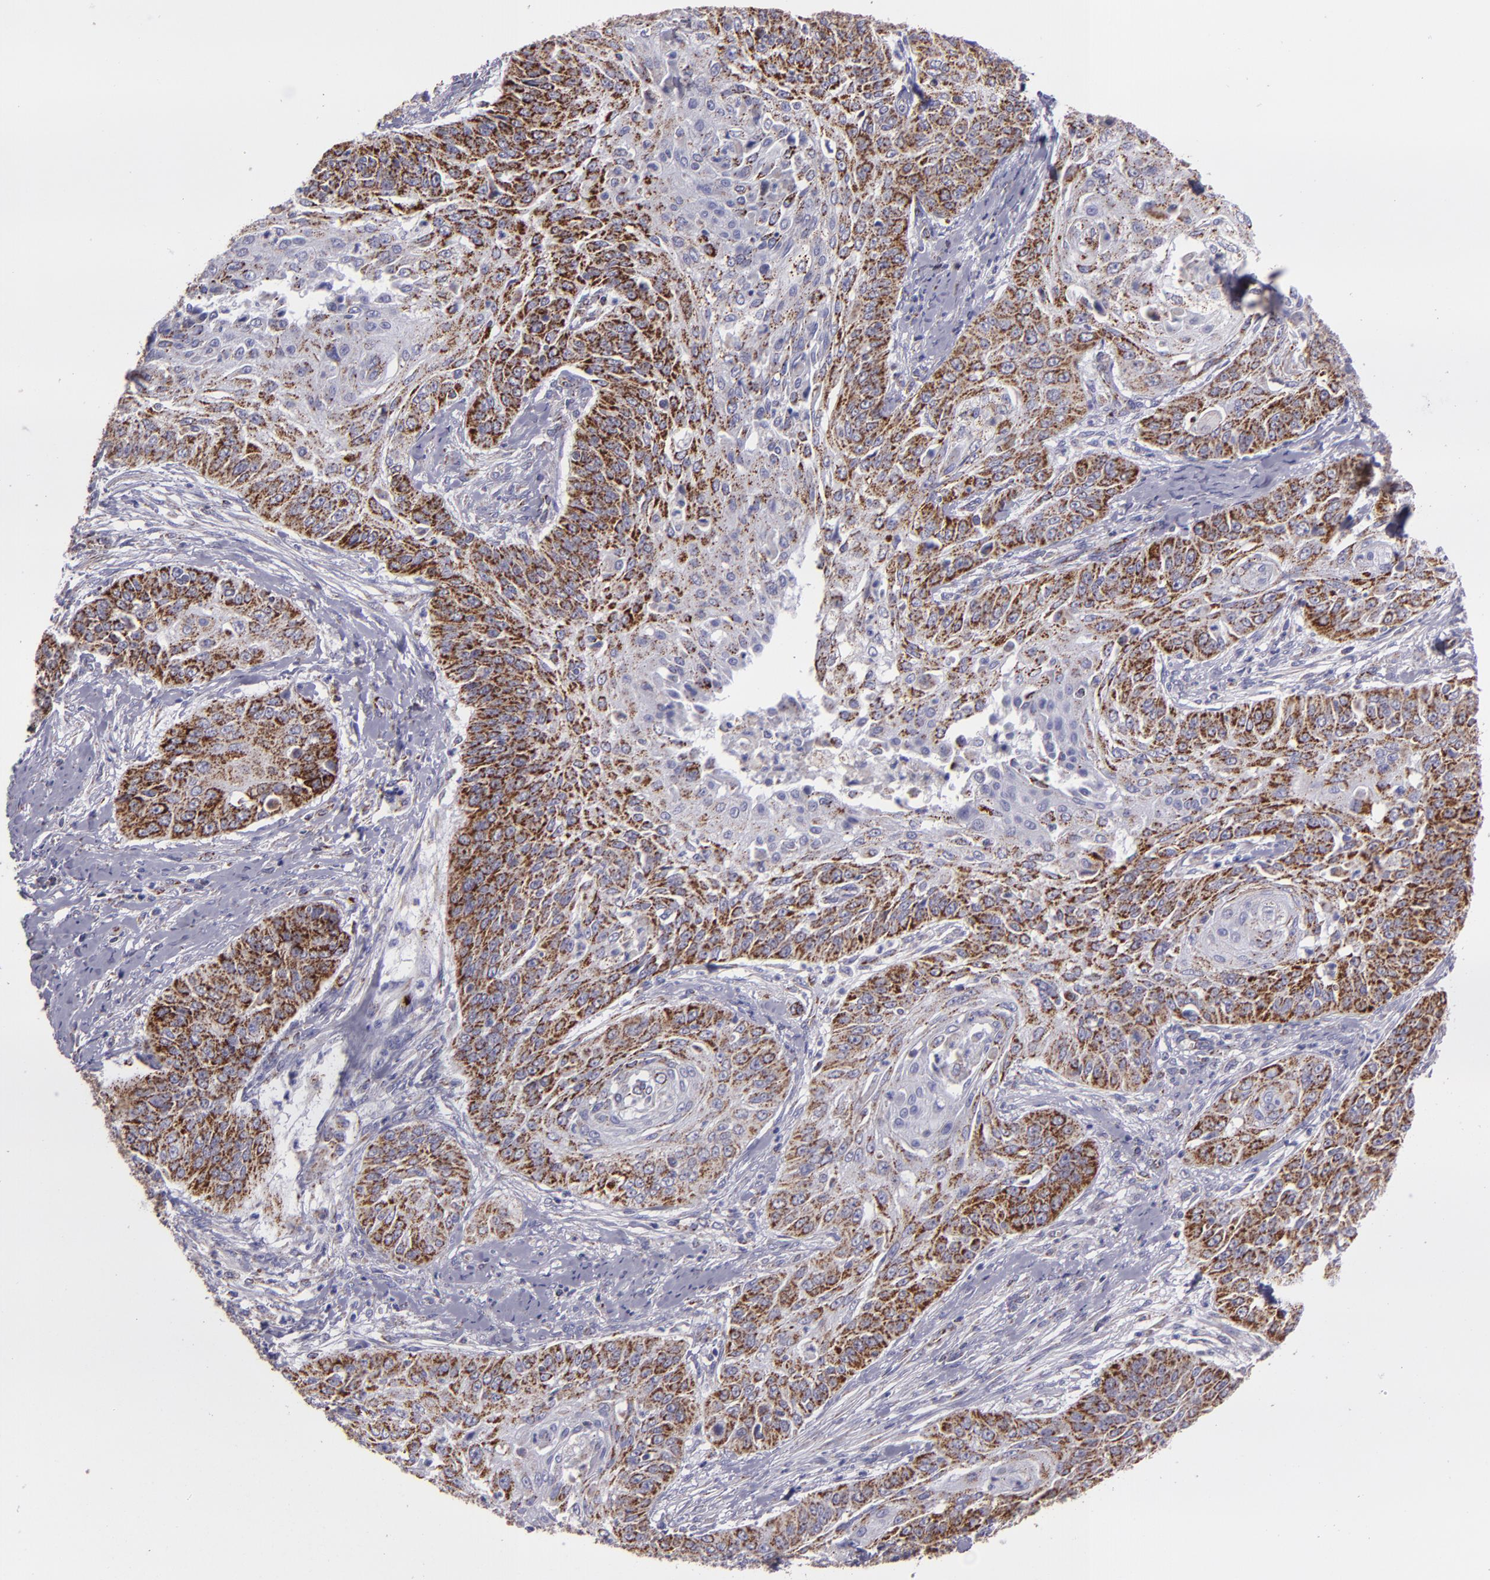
{"staining": {"intensity": "moderate", "quantity": ">75%", "location": "cytoplasmic/membranous"}, "tissue": "cervical cancer", "cell_type": "Tumor cells", "image_type": "cancer", "snomed": [{"axis": "morphology", "description": "Squamous cell carcinoma, NOS"}, {"axis": "topography", "description": "Cervix"}], "caption": "Protein expression analysis of cervical cancer exhibits moderate cytoplasmic/membranous expression in approximately >75% of tumor cells.", "gene": "HSPD1", "patient": {"sex": "female", "age": 64}}